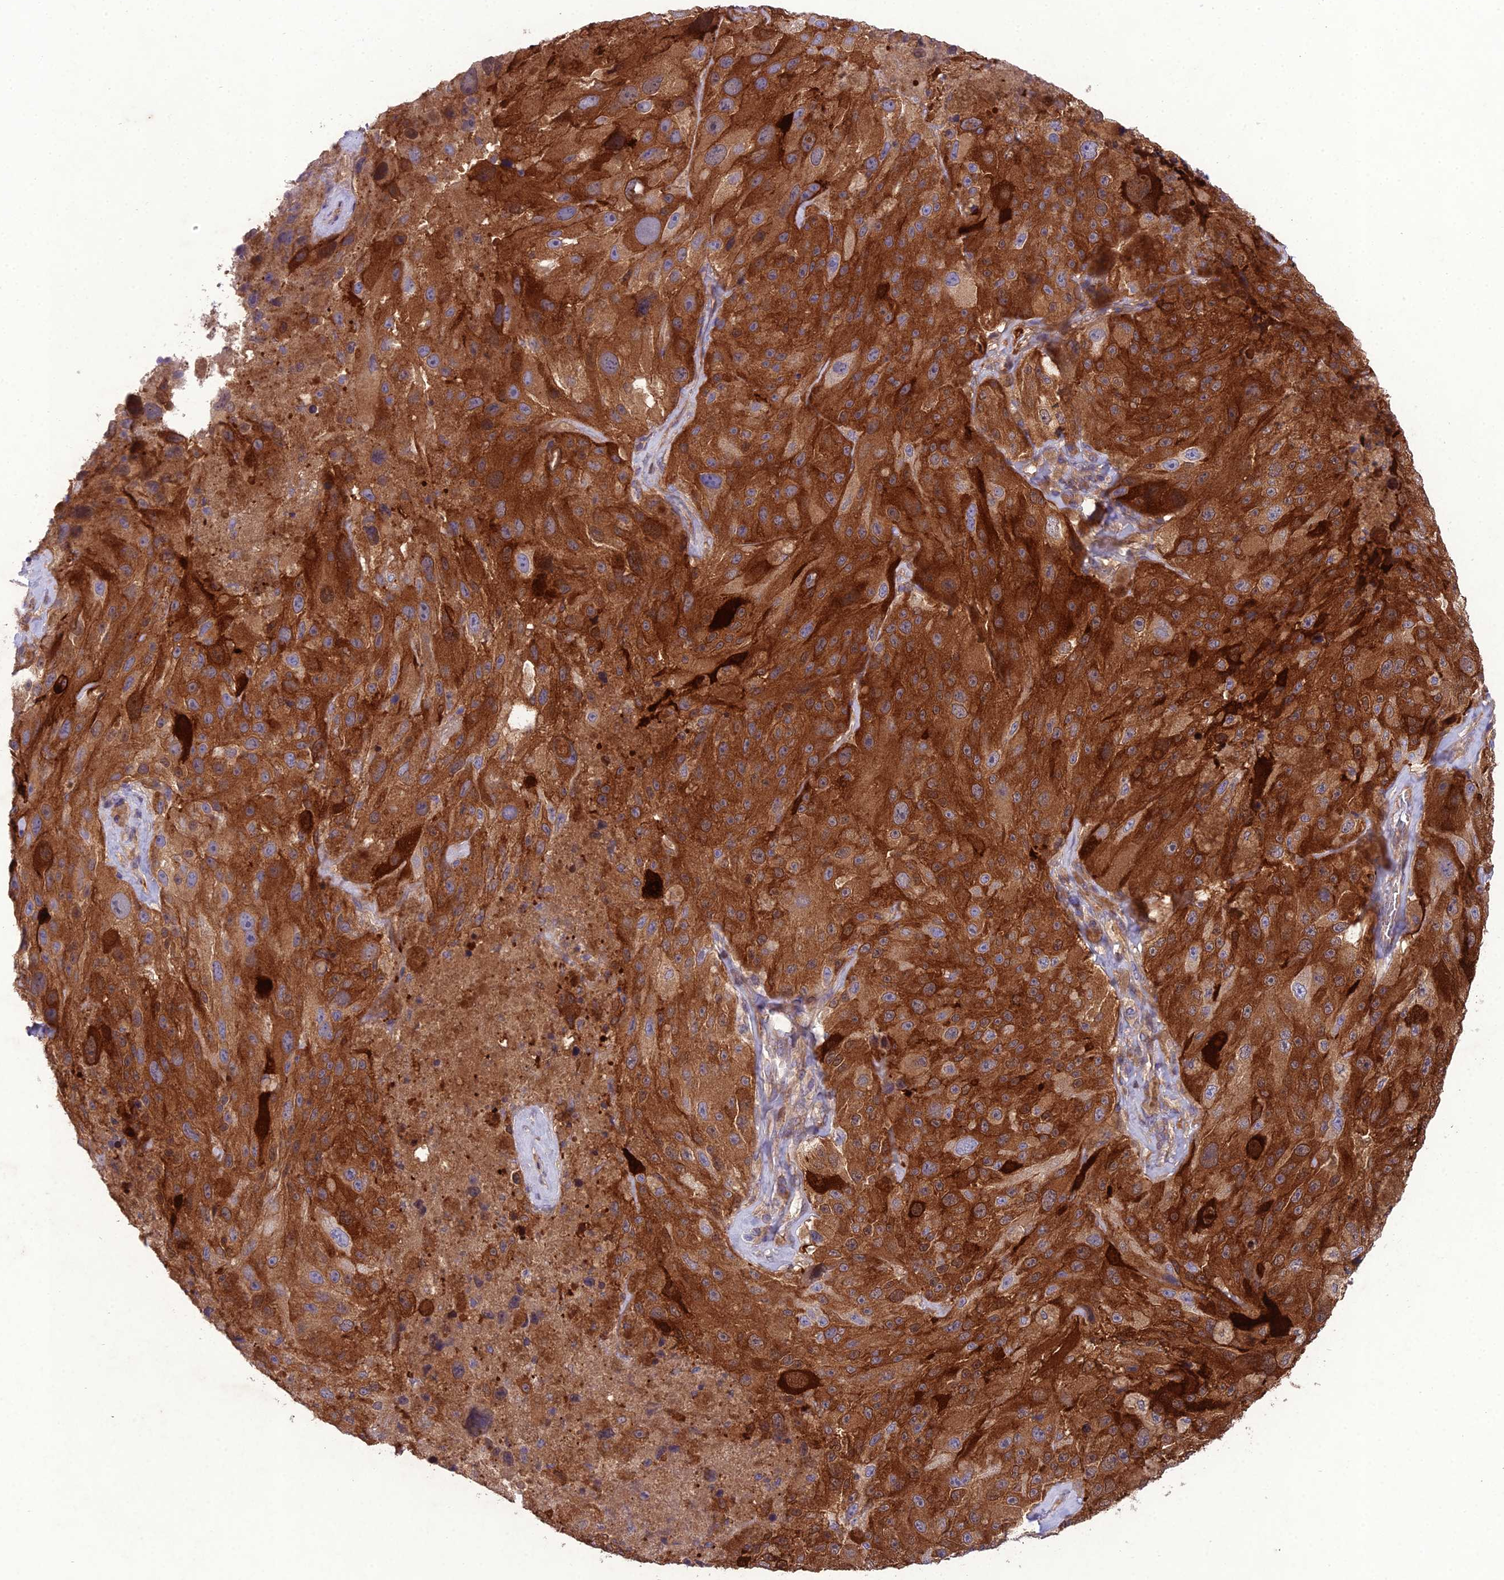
{"staining": {"intensity": "strong", "quantity": ">75%", "location": "cytoplasmic/membranous"}, "tissue": "melanoma", "cell_type": "Tumor cells", "image_type": "cancer", "snomed": [{"axis": "morphology", "description": "Malignant melanoma, Metastatic site"}, {"axis": "topography", "description": "Lymph node"}], "caption": "Approximately >75% of tumor cells in melanoma exhibit strong cytoplasmic/membranous protein expression as visualized by brown immunohistochemical staining.", "gene": "GDF6", "patient": {"sex": "male", "age": 62}}